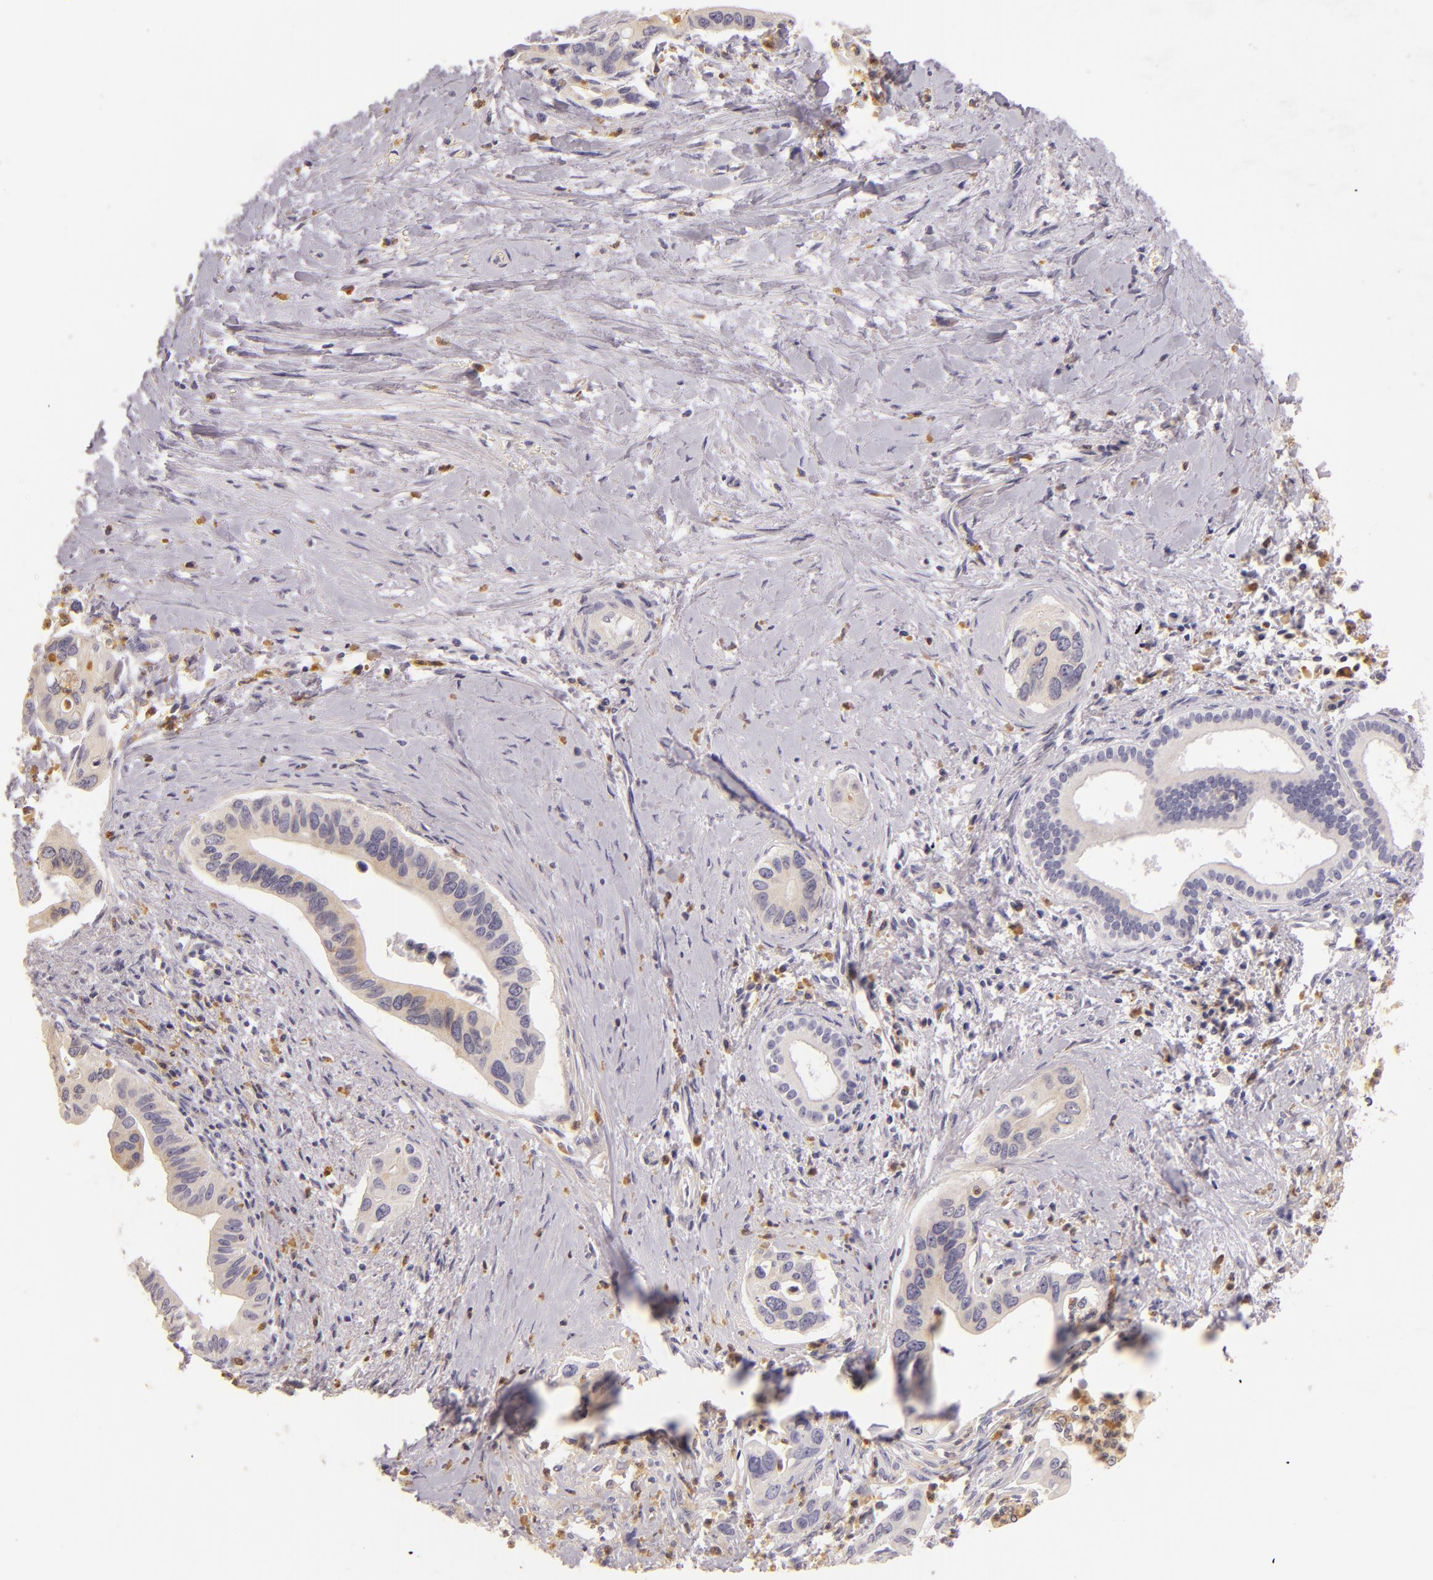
{"staining": {"intensity": "moderate", "quantity": "<25%", "location": "cytoplasmic/membranous"}, "tissue": "liver cancer", "cell_type": "Tumor cells", "image_type": "cancer", "snomed": [{"axis": "morphology", "description": "Cholangiocarcinoma"}, {"axis": "topography", "description": "Liver"}], "caption": "Immunohistochemical staining of liver cancer (cholangiocarcinoma) demonstrates low levels of moderate cytoplasmic/membranous protein expression in about <25% of tumor cells.", "gene": "TLR8", "patient": {"sex": "female", "age": 65}}